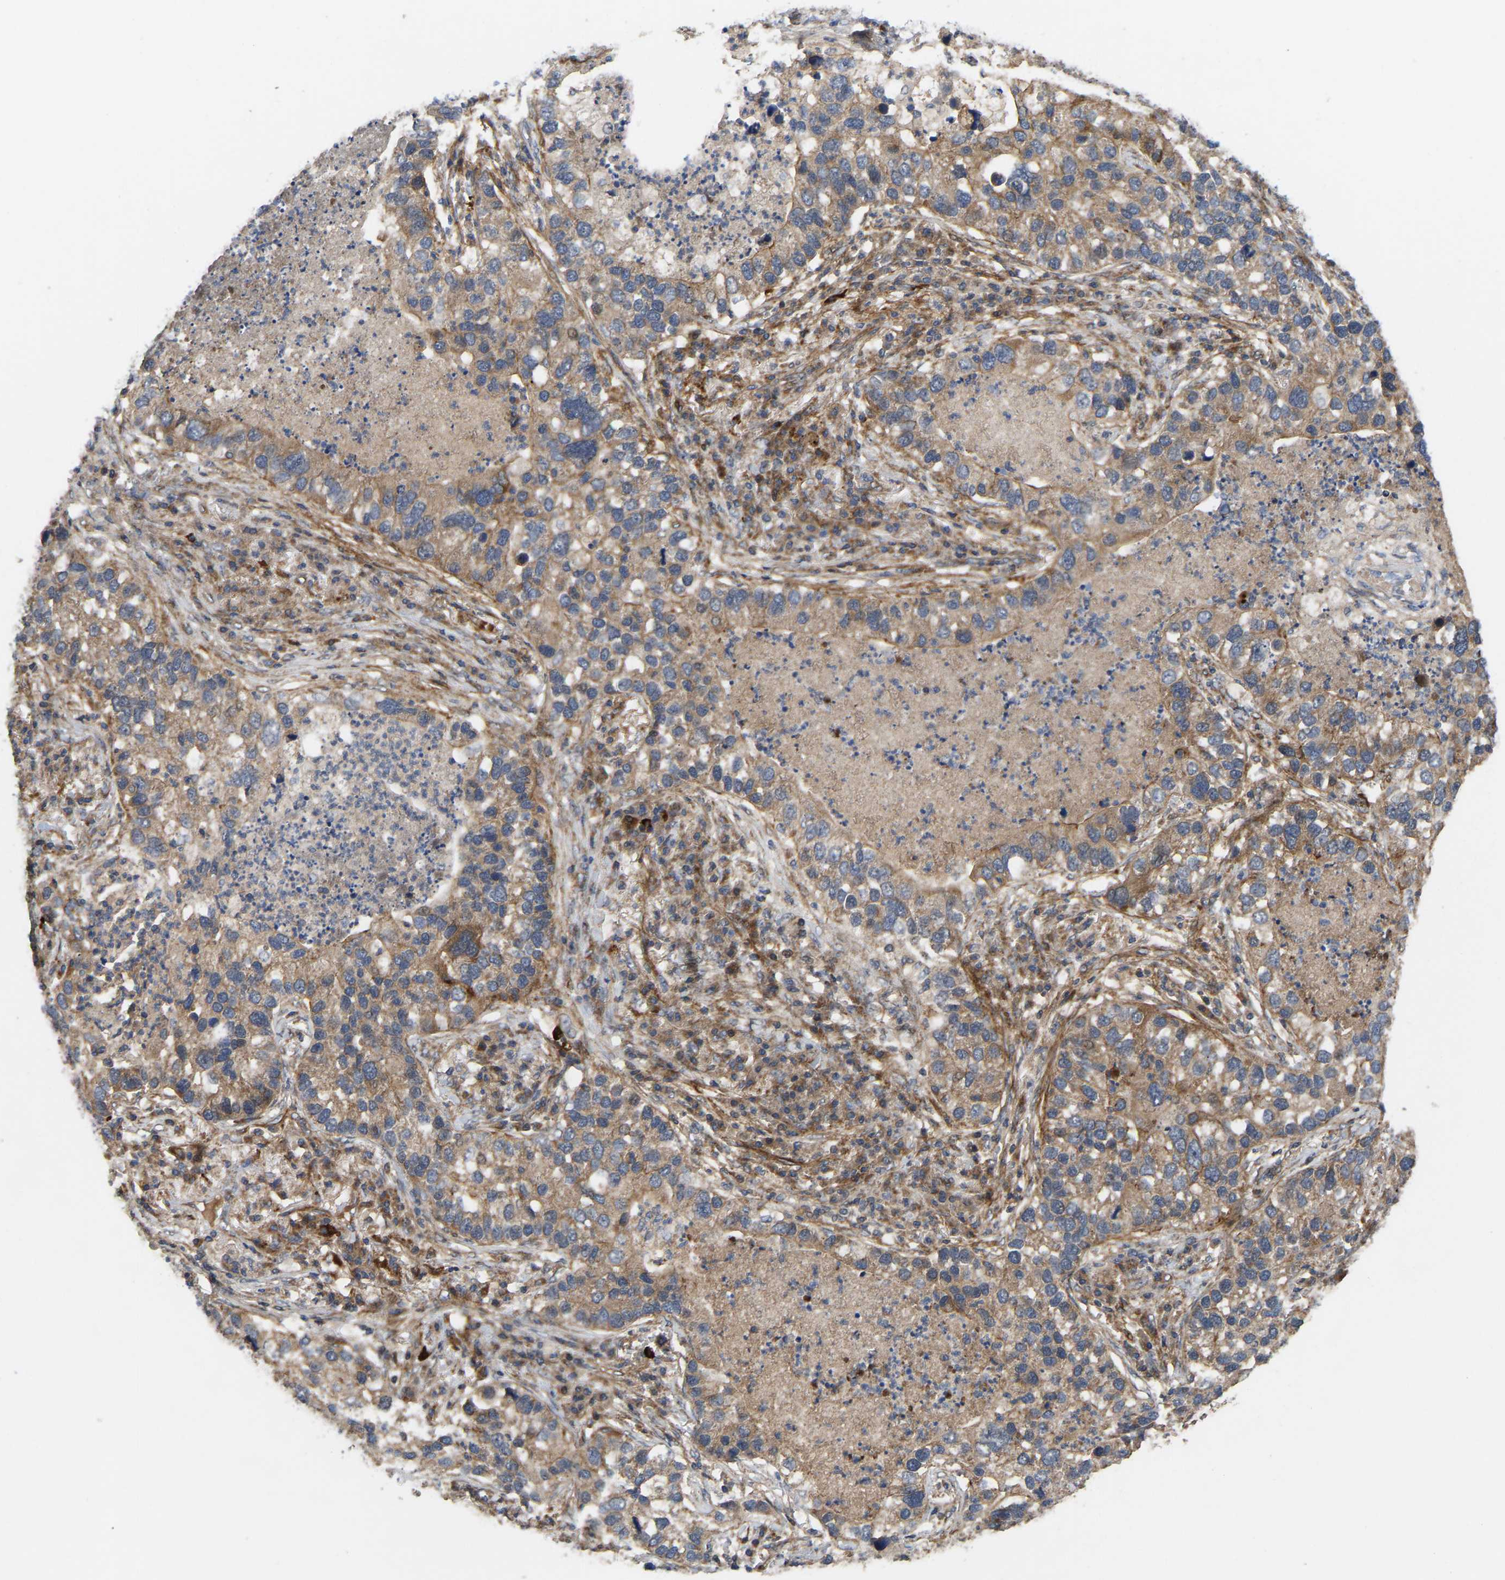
{"staining": {"intensity": "moderate", "quantity": ">75%", "location": "cytoplasmic/membranous"}, "tissue": "lung cancer", "cell_type": "Tumor cells", "image_type": "cancer", "snomed": [{"axis": "morphology", "description": "Normal tissue, NOS"}, {"axis": "morphology", "description": "Adenocarcinoma, NOS"}, {"axis": "topography", "description": "Bronchus"}, {"axis": "topography", "description": "Lung"}], "caption": "Protein staining demonstrates moderate cytoplasmic/membranous staining in approximately >75% of tumor cells in lung cancer (adenocarcinoma). The staining is performed using DAB (3,3'-diaminobenzidine) brown chromogen to label protein expression. The nuclei are counter-stained blue using hematoxylin.", "gene": "STAU1", "patient": {"sex": "male", "age": 54}}